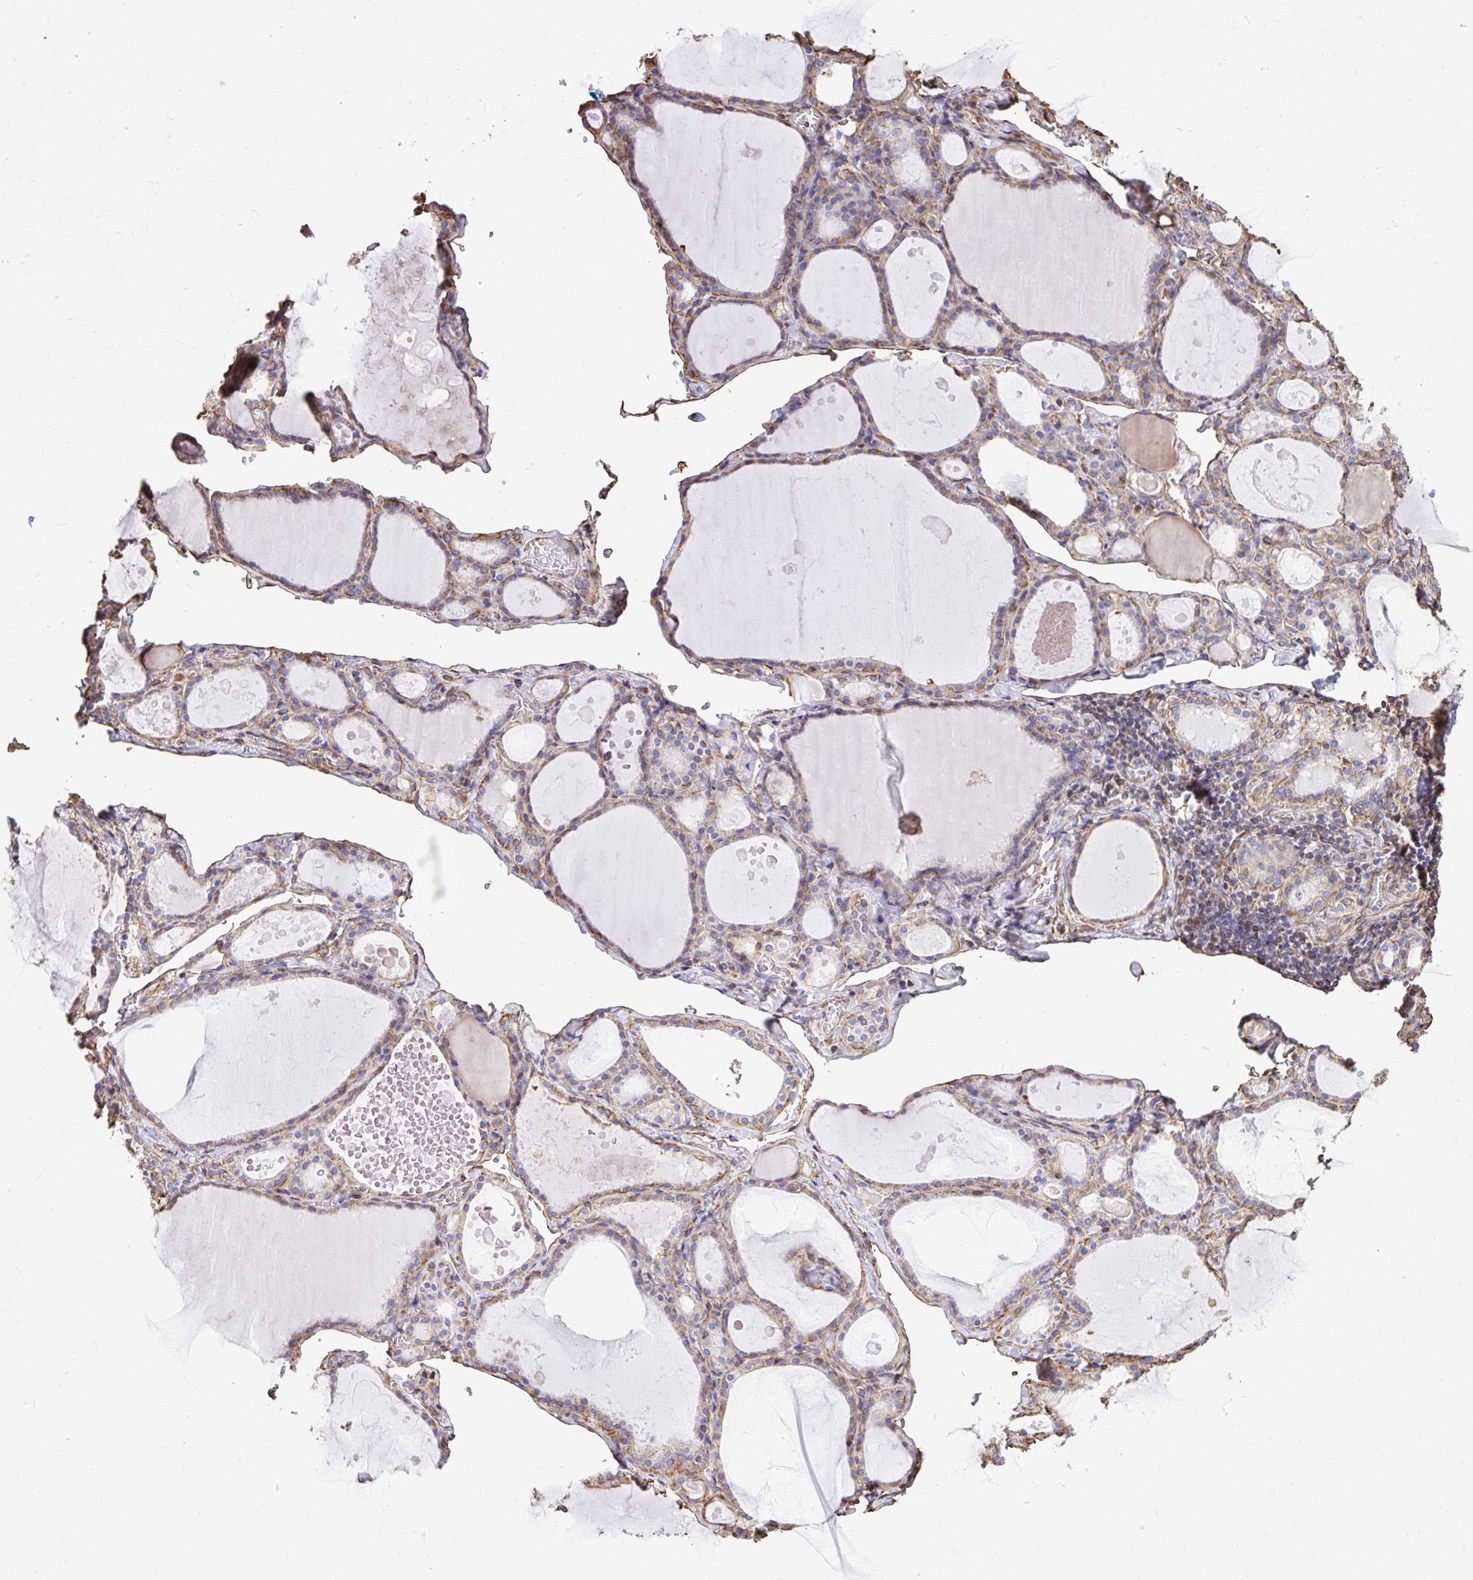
{"staining": {"intensity": "weak", "quantity": ">75%", "location": "cytoplasmic/membranous"}, "tissue": "thyroid gland", "cell_type": "Glandular cells", "image_type": "normal", "snomed": [{"axis": "morphology", "description": "Normal tissue, NOS"}, {"axis": "topography", "description": "Thyroid gland"}], "caption": "IHC (DAB) staining of benign thyroid gland demonstrates weak cytoplasmic/membranous protein staining in about >75% of glandular cells. The staining is performed using DAB brown chromogen to label protein expression. The nuclei are counter-stained blue using hematoxylin.", "gene": "RNF103", "patient": {"sex": "male", "age": 56}}